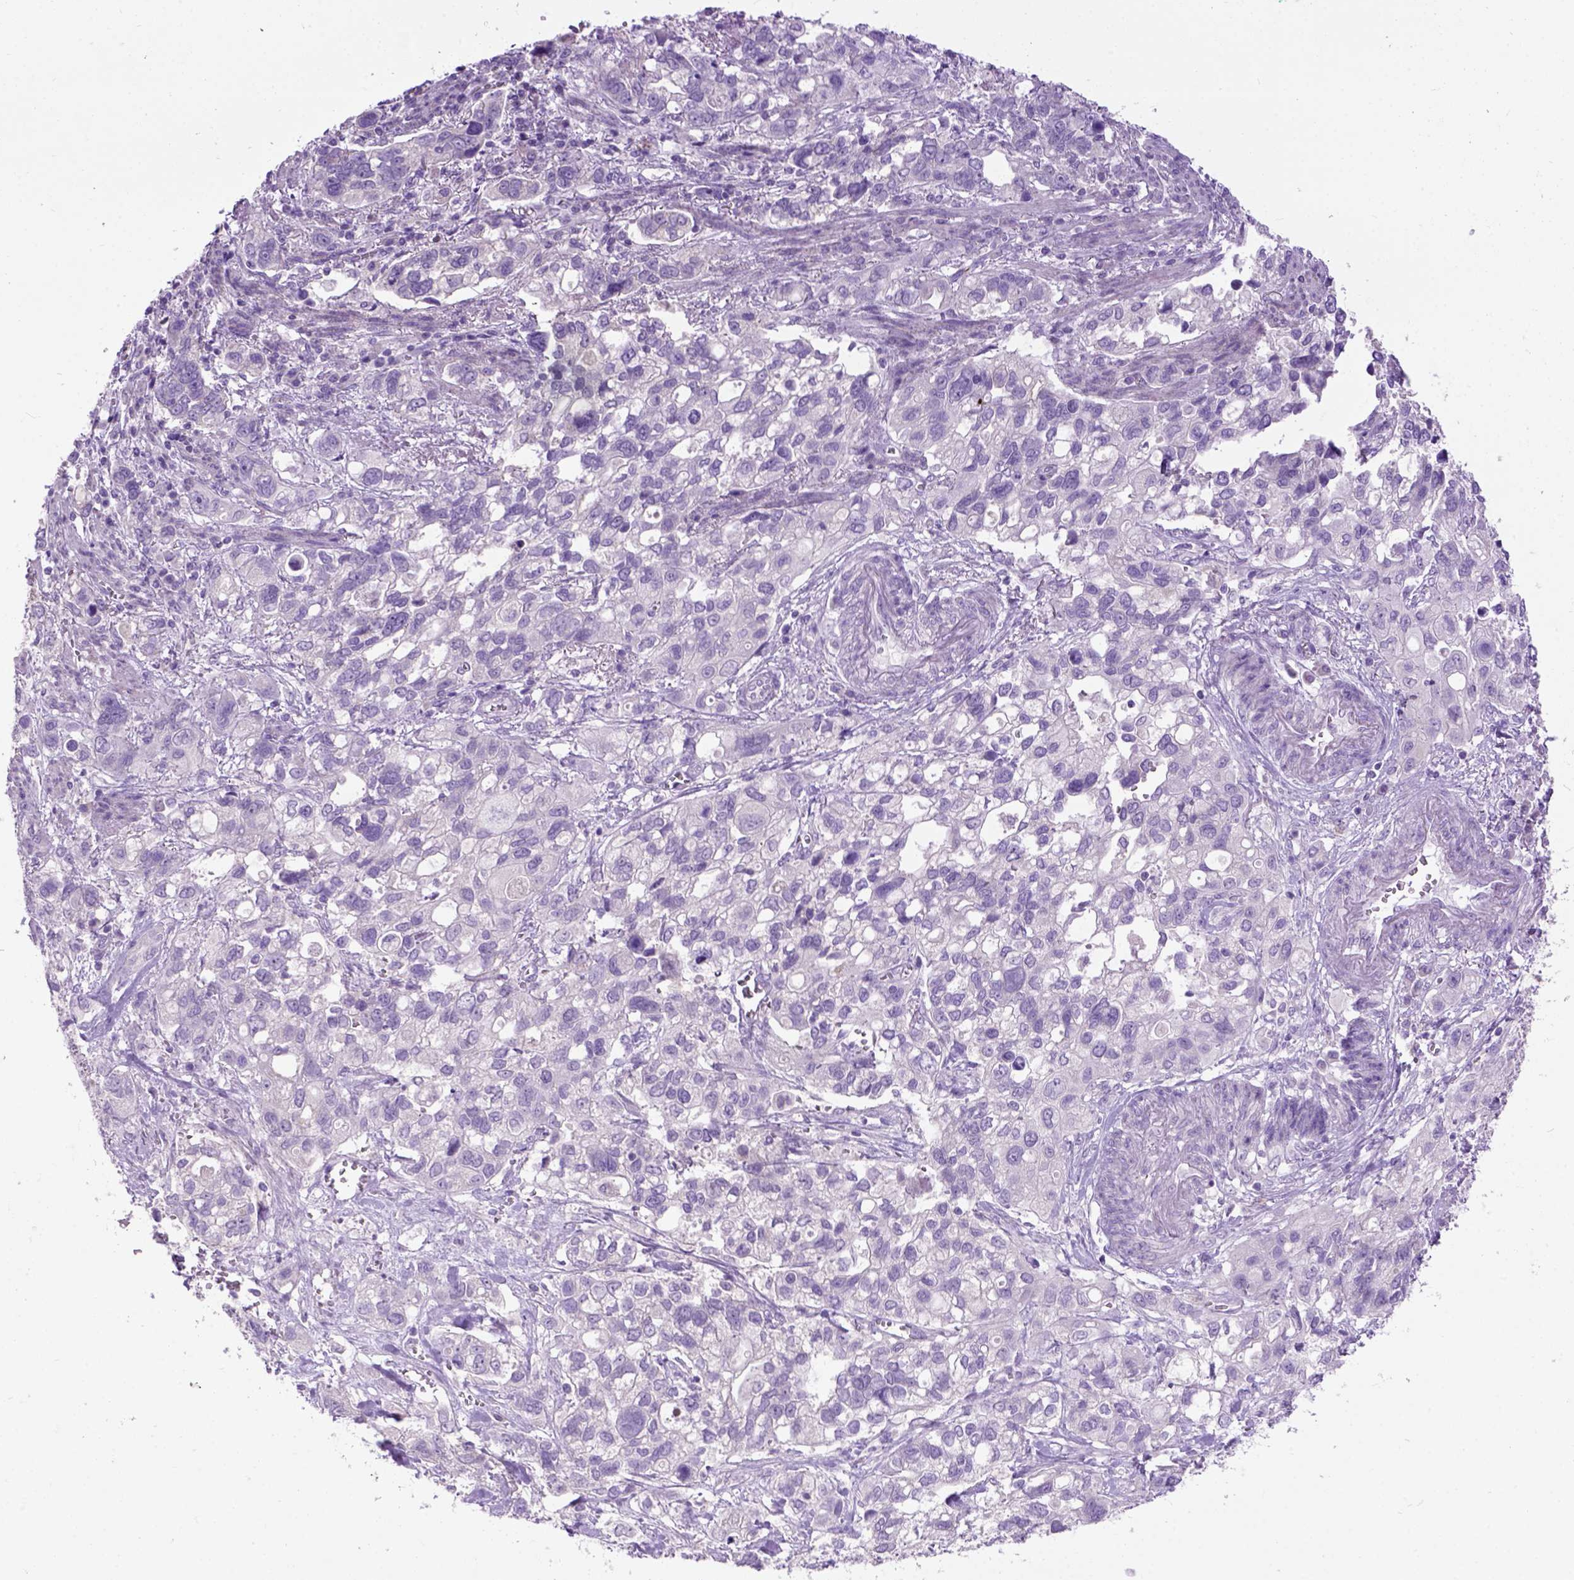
{"staining": {"intensity": "negative", "quantity": "none", "location": "none"}, "tissue": "stomach cancer", "cell_type": "Tumor cells", "image_type": "cancer", "snomed": [{"axis": "morphology", "description": "Adenocarcinoma, NOS"}, {"axis": "topography", "description": "Stomach, upper"}], "caption": "Tumor cells are negative for brown protein staining in stomach adenocarcinoma.", "gene": "MAPT", "patient": {"sex": "female", "age": 81}}